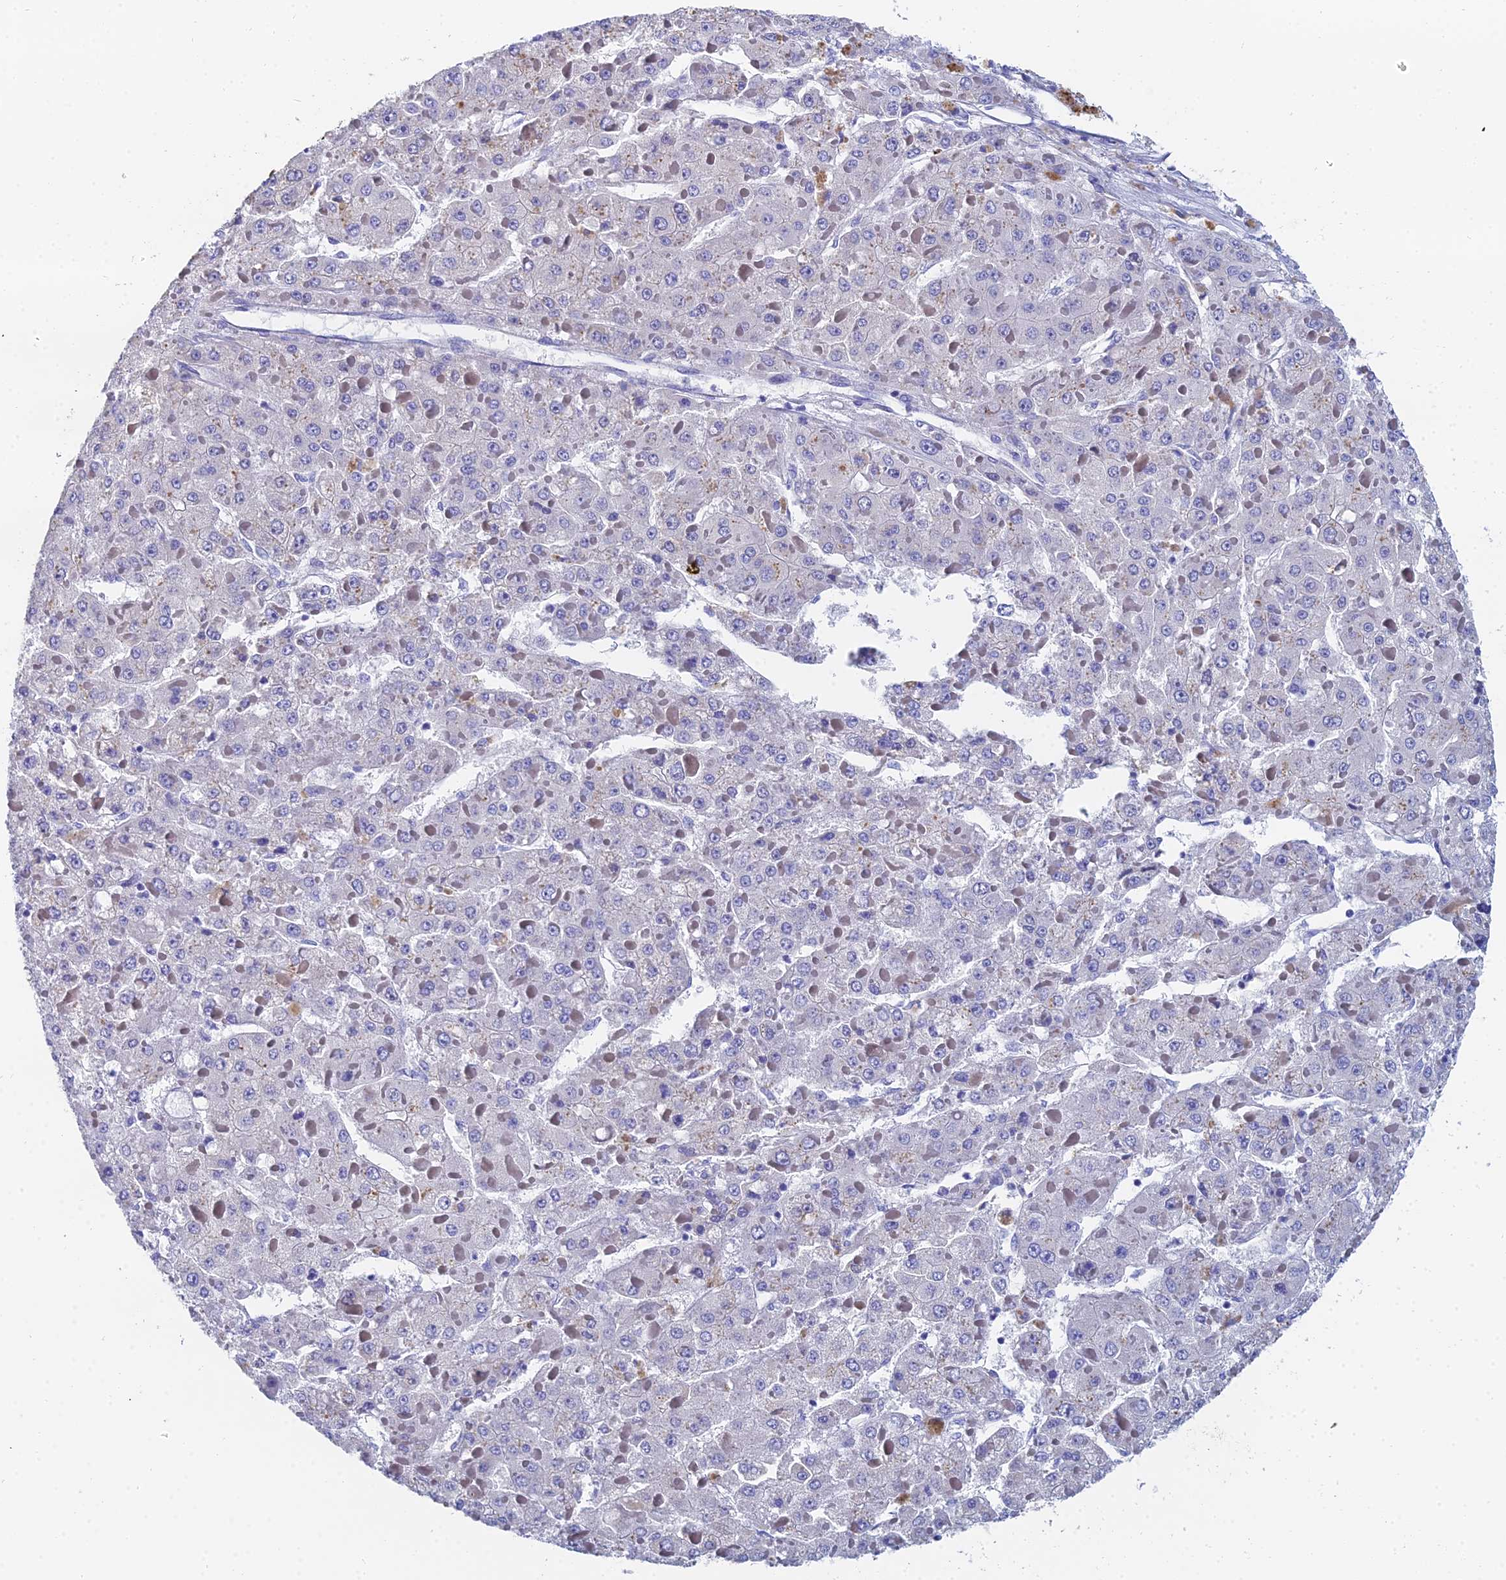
{"staining": {"intensity": "negative", "quantity": "none", "location": "none"}, "tissue": "liver cancer", "cell_type": "Tumor cells", "image_type": "cancer", "snomed": [{"axis": "morphology", "description": "Carcinoma, Hepatocellular, NOS"}, {"axis": "topography", "description": "Liver"}], "caption": "High power microscopy image of an IHC micrograph of liver cancer, revealing no significant positivity in tumor cells.", "gene": "OCM", "patient": {"sex": "female", "age": 73}}